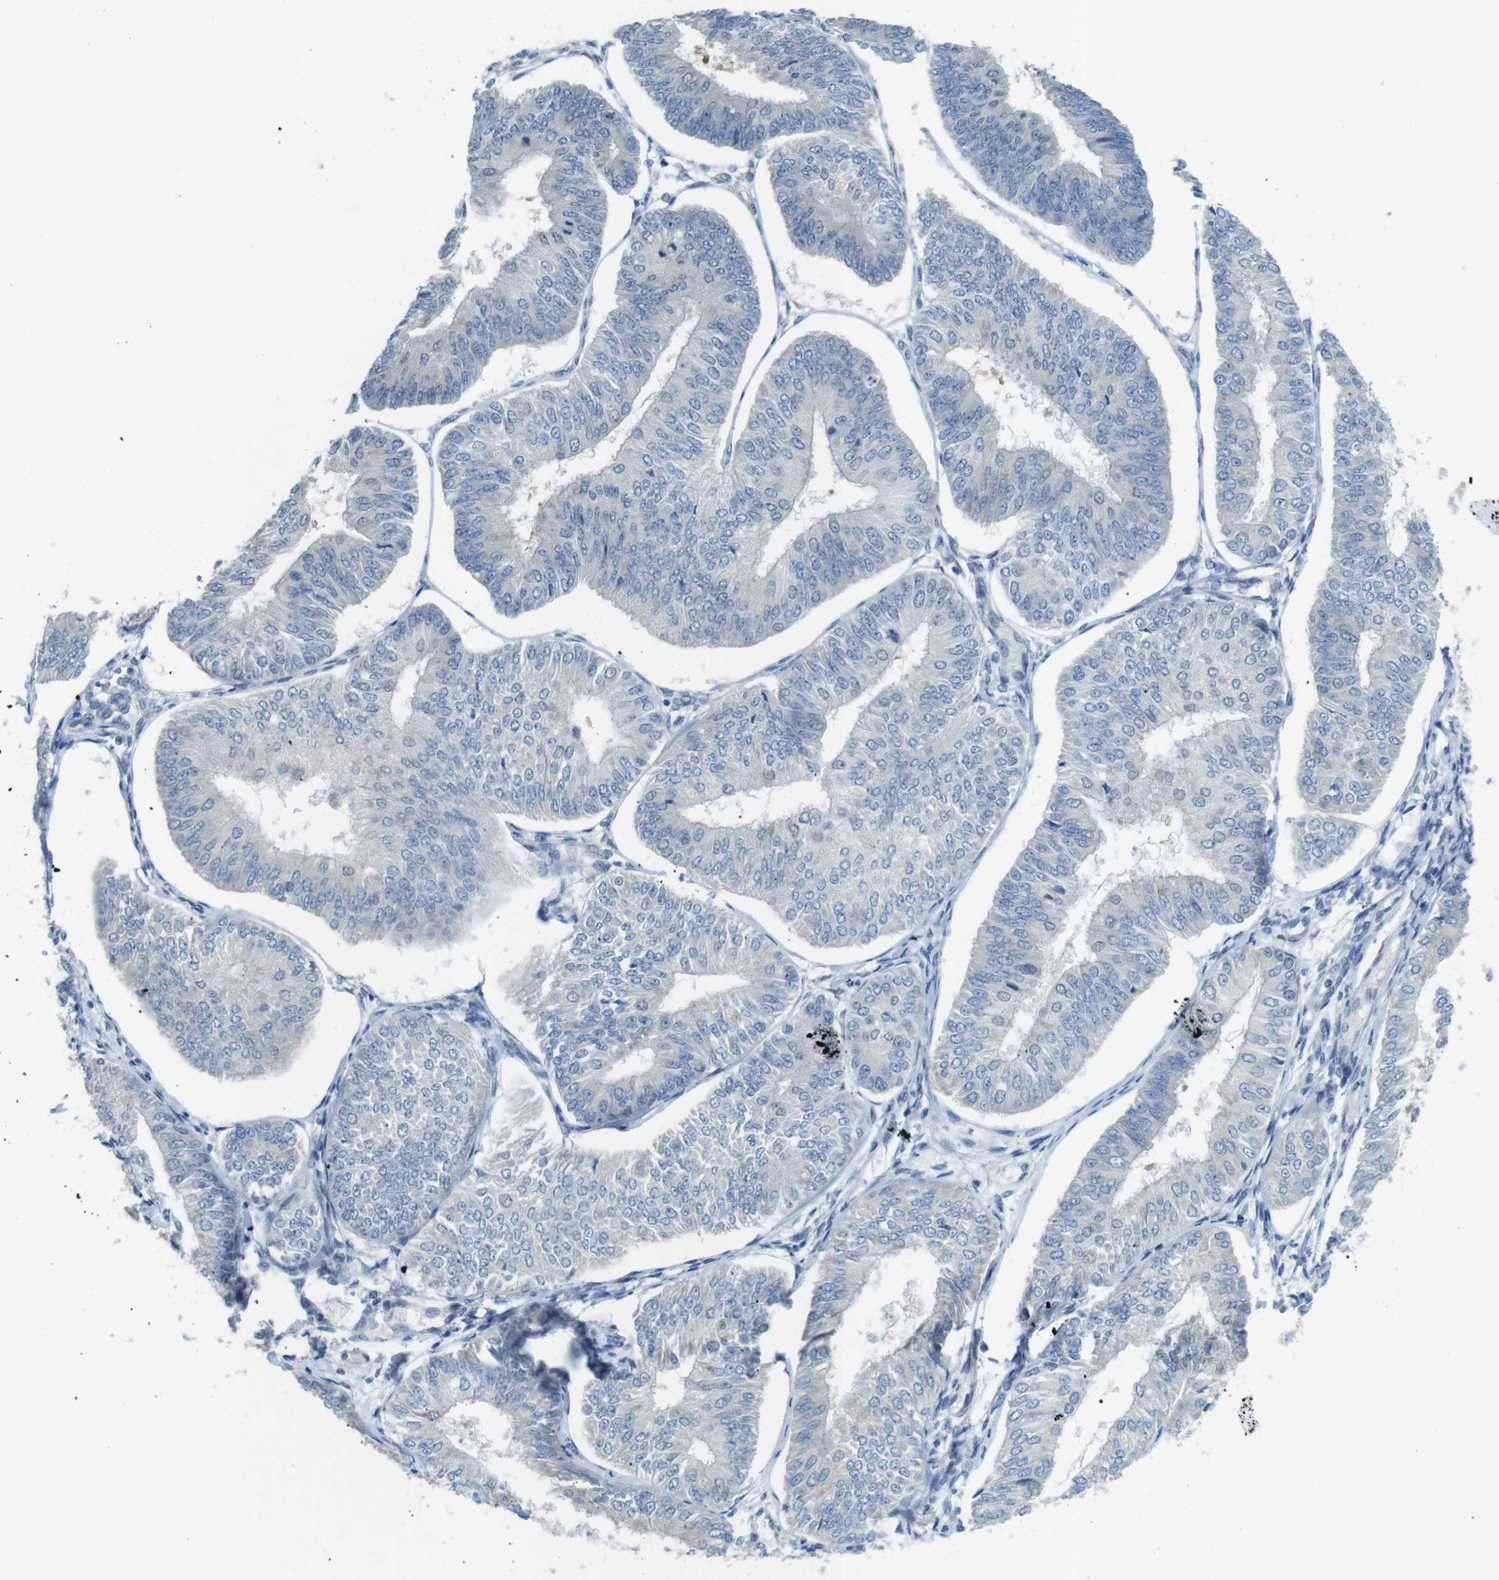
{"staining": {"intensity": "negative", "quantity": "none", "location": "none"}, "tissue": "endometrial cancer", "cell_type": "Tumor cells", "image_type": "cancer", "snomed": [{"axis": "morphology", "description": "Adenocarcinoma, NOS"}, {"axis": "topography", "description": "Endometrium"}], "caption": "Immunohistochemical staining of human adenocarcinoma (endometrial) shows no significant positivity in tumor cells. (DAB IHC with hematoxylin counter stain).", "gene": "TYW1", "patient": {"sex": "female", "age": 58}}